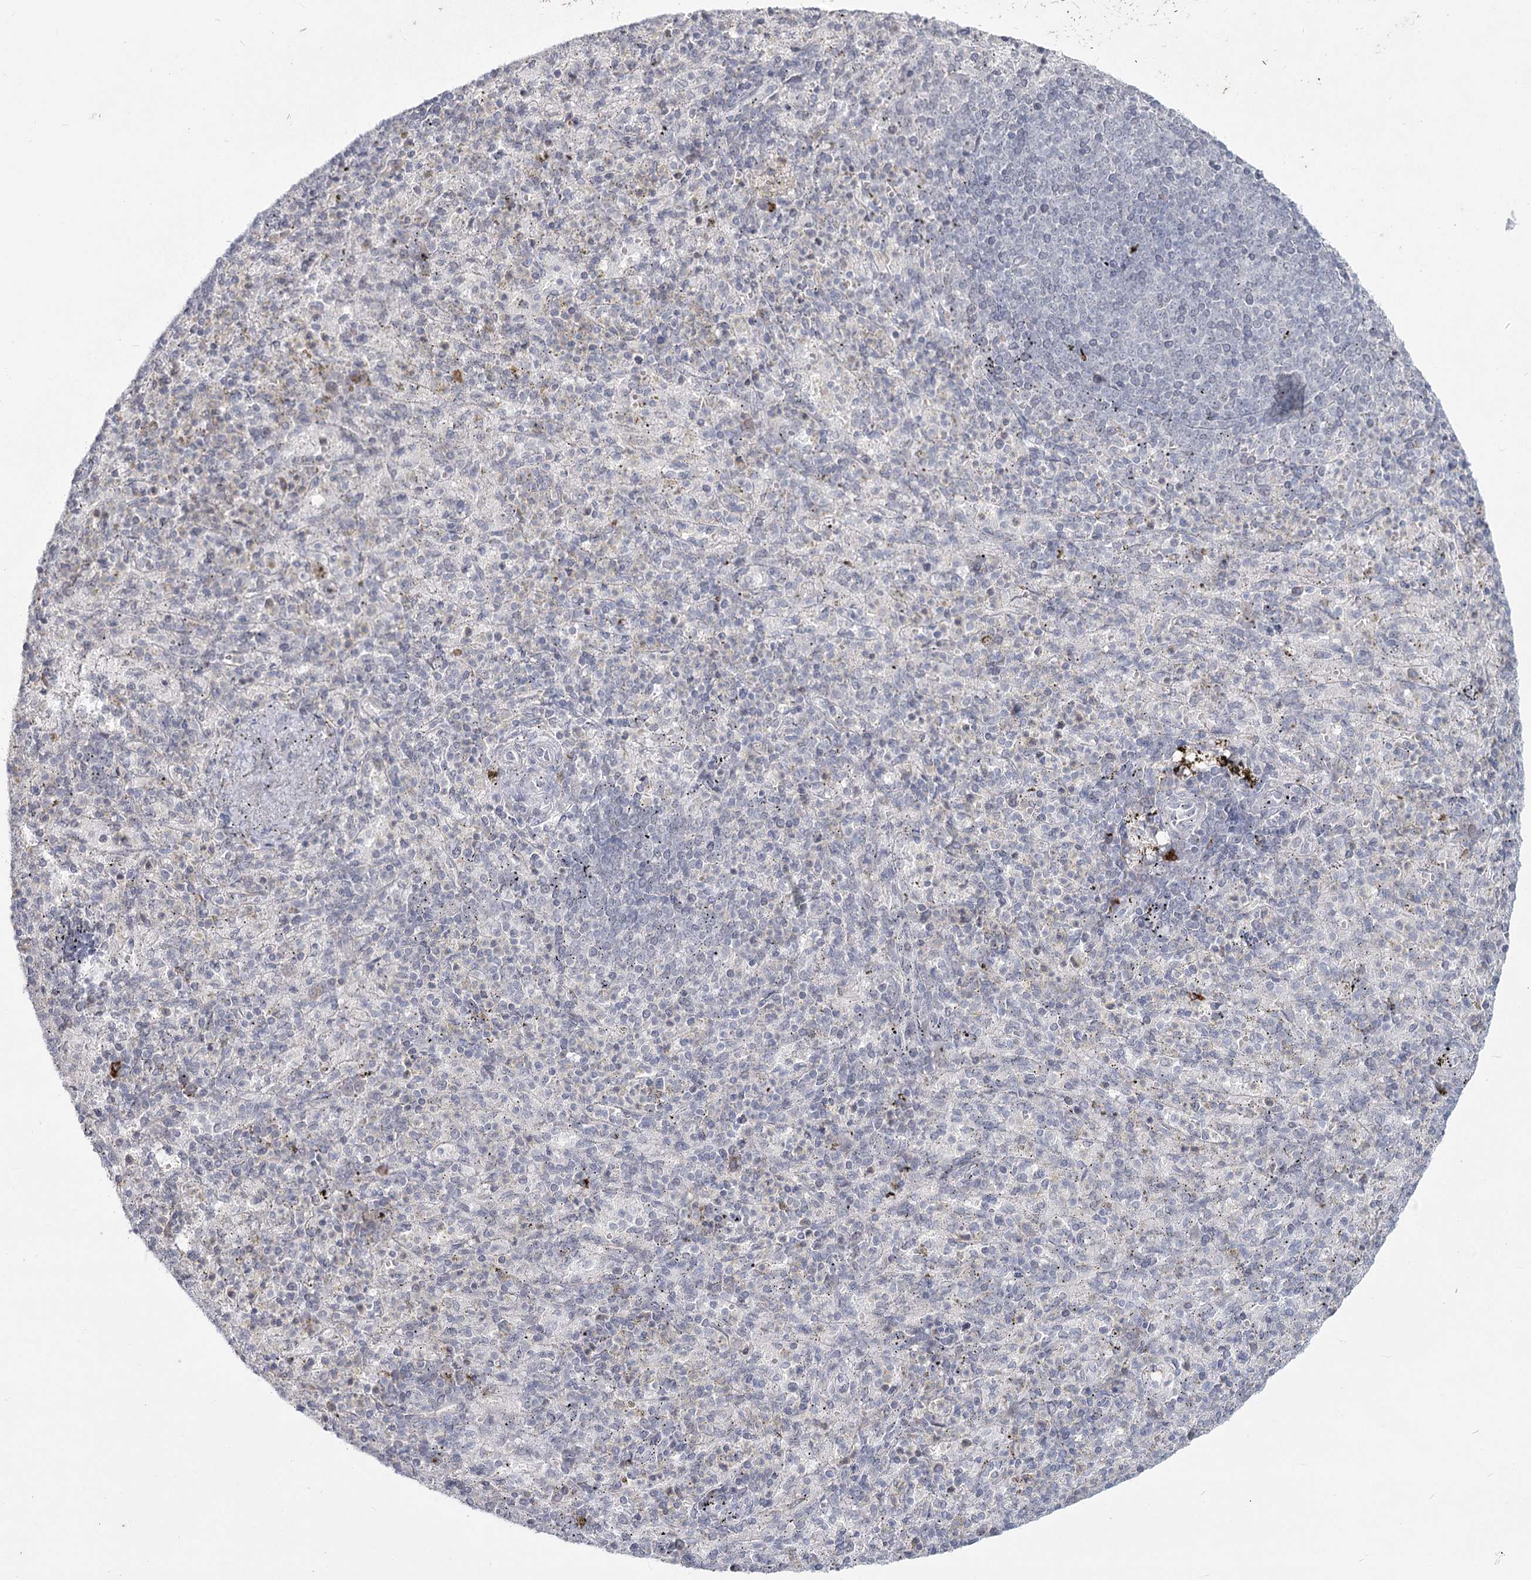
{"staining": {"intensity": "negative", "quantity": "none", "location": "none"}, "tissue": "spleen", "cell_type": "Cells in red pulp", "image_type": "normal", "snomed": [{"axis": "morphology", "description": "Normal tissue, NOS"}, {"axis": "topography", "description": "Spleen"}], "caption": "An IHC image of unremarkable spleen is shown. There is no staining in cells in red pulp of spleen. (Brightfield microscopy of DAB IHC at high magnification).", "gene": "LY6G5C", "patient": {"sex": "female", "age": 74}}